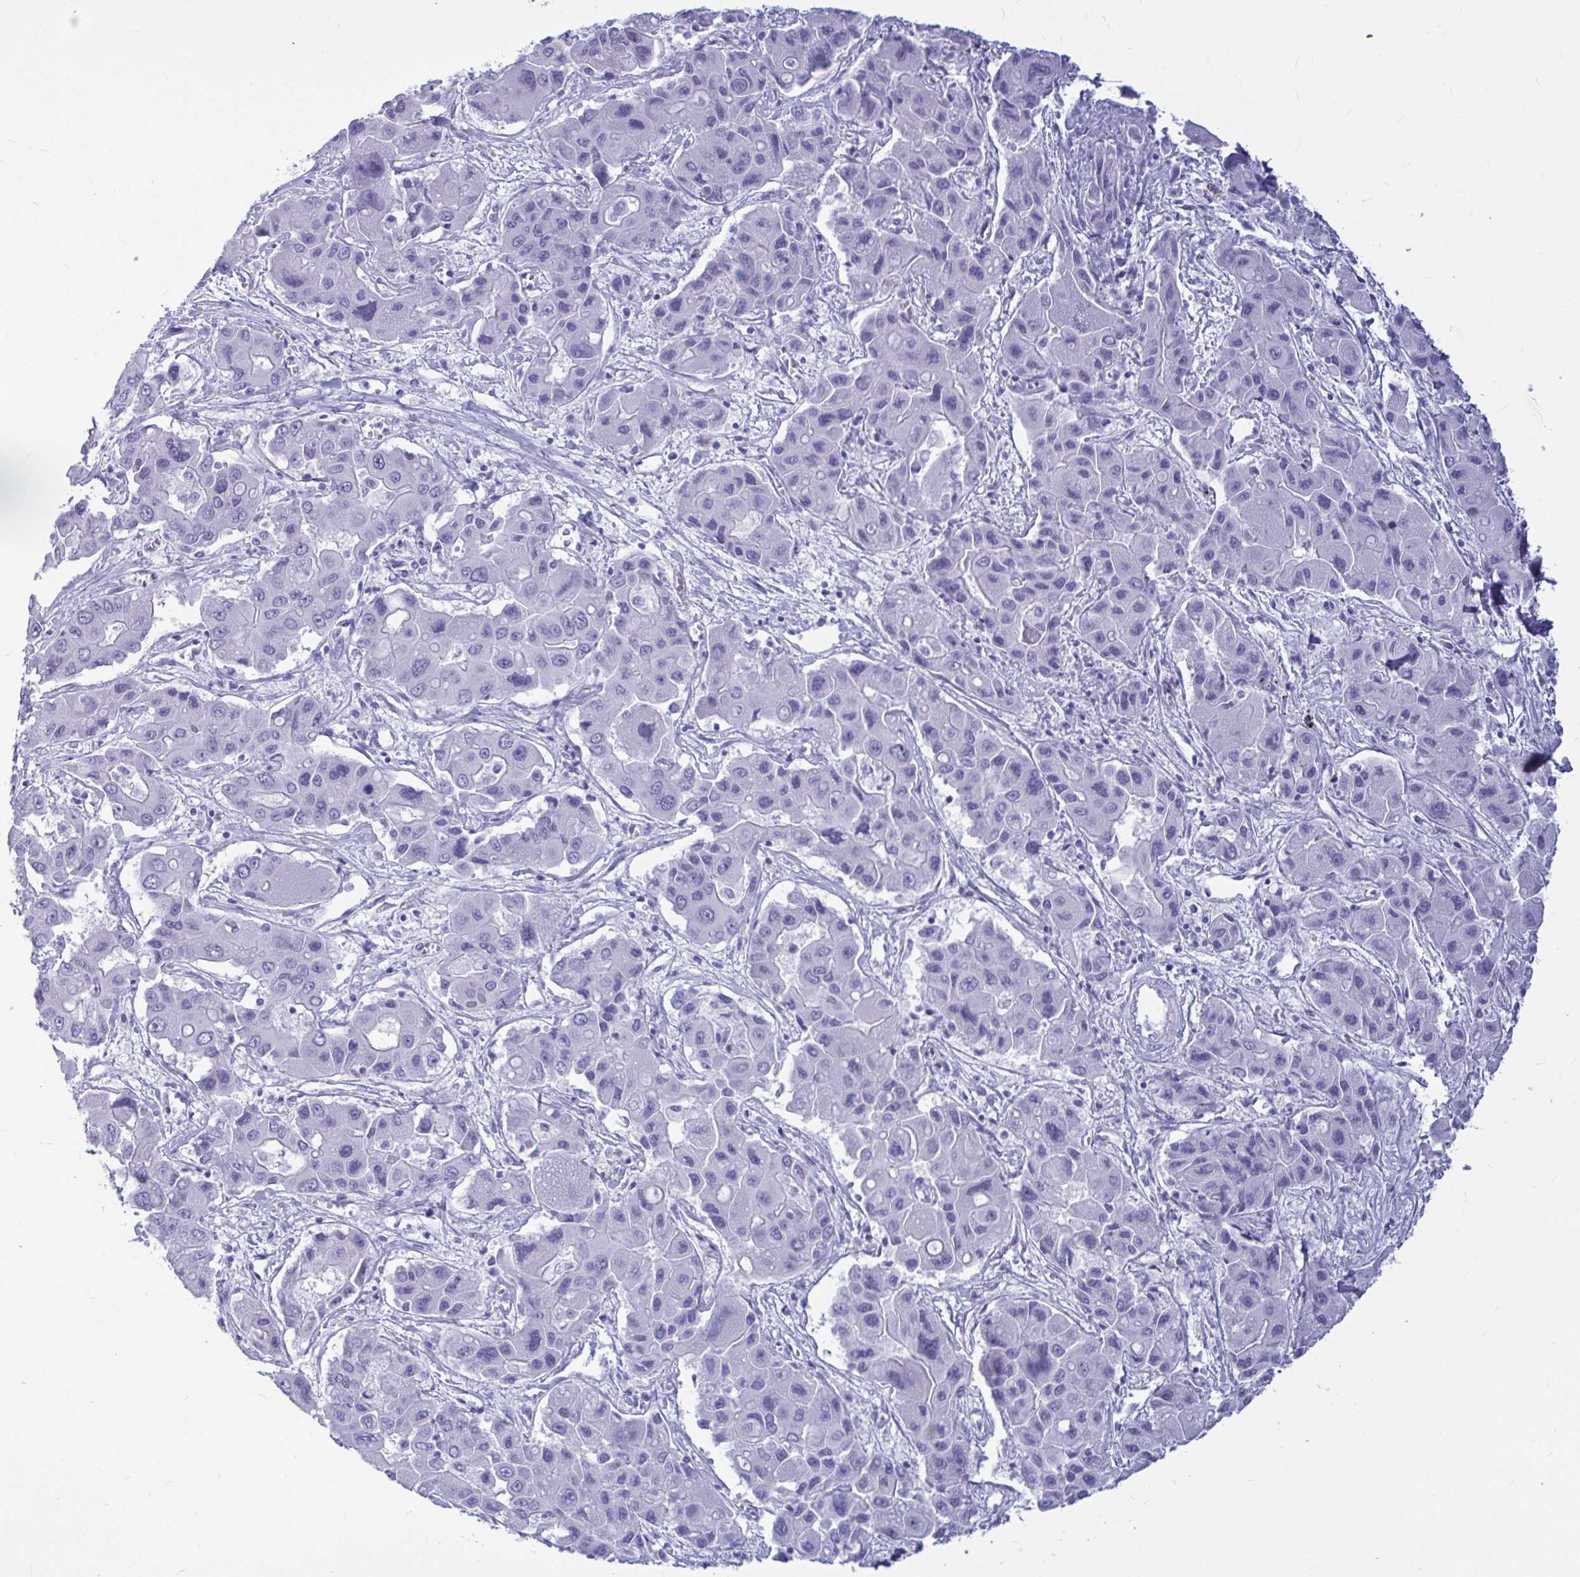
{"staining": {"intensity": "negative", "quantity": "none", "location": "none"}, "tissue": "liver cancer", "cell_type": "Tumor cells", "image_type": "cancer", "snomed": [{"axis": "morphology", "description": "Cholangiocarcinoma"}, {"axis": "topography", "description": "Liver"}], "caption": "Immunohistochemical staining of human liver cancer (cholangiocarcinoma) exhibits no significant positivity in tumor cells.", "gene": "OR5J2", "patient": {"sex": "male", "age": 67}}